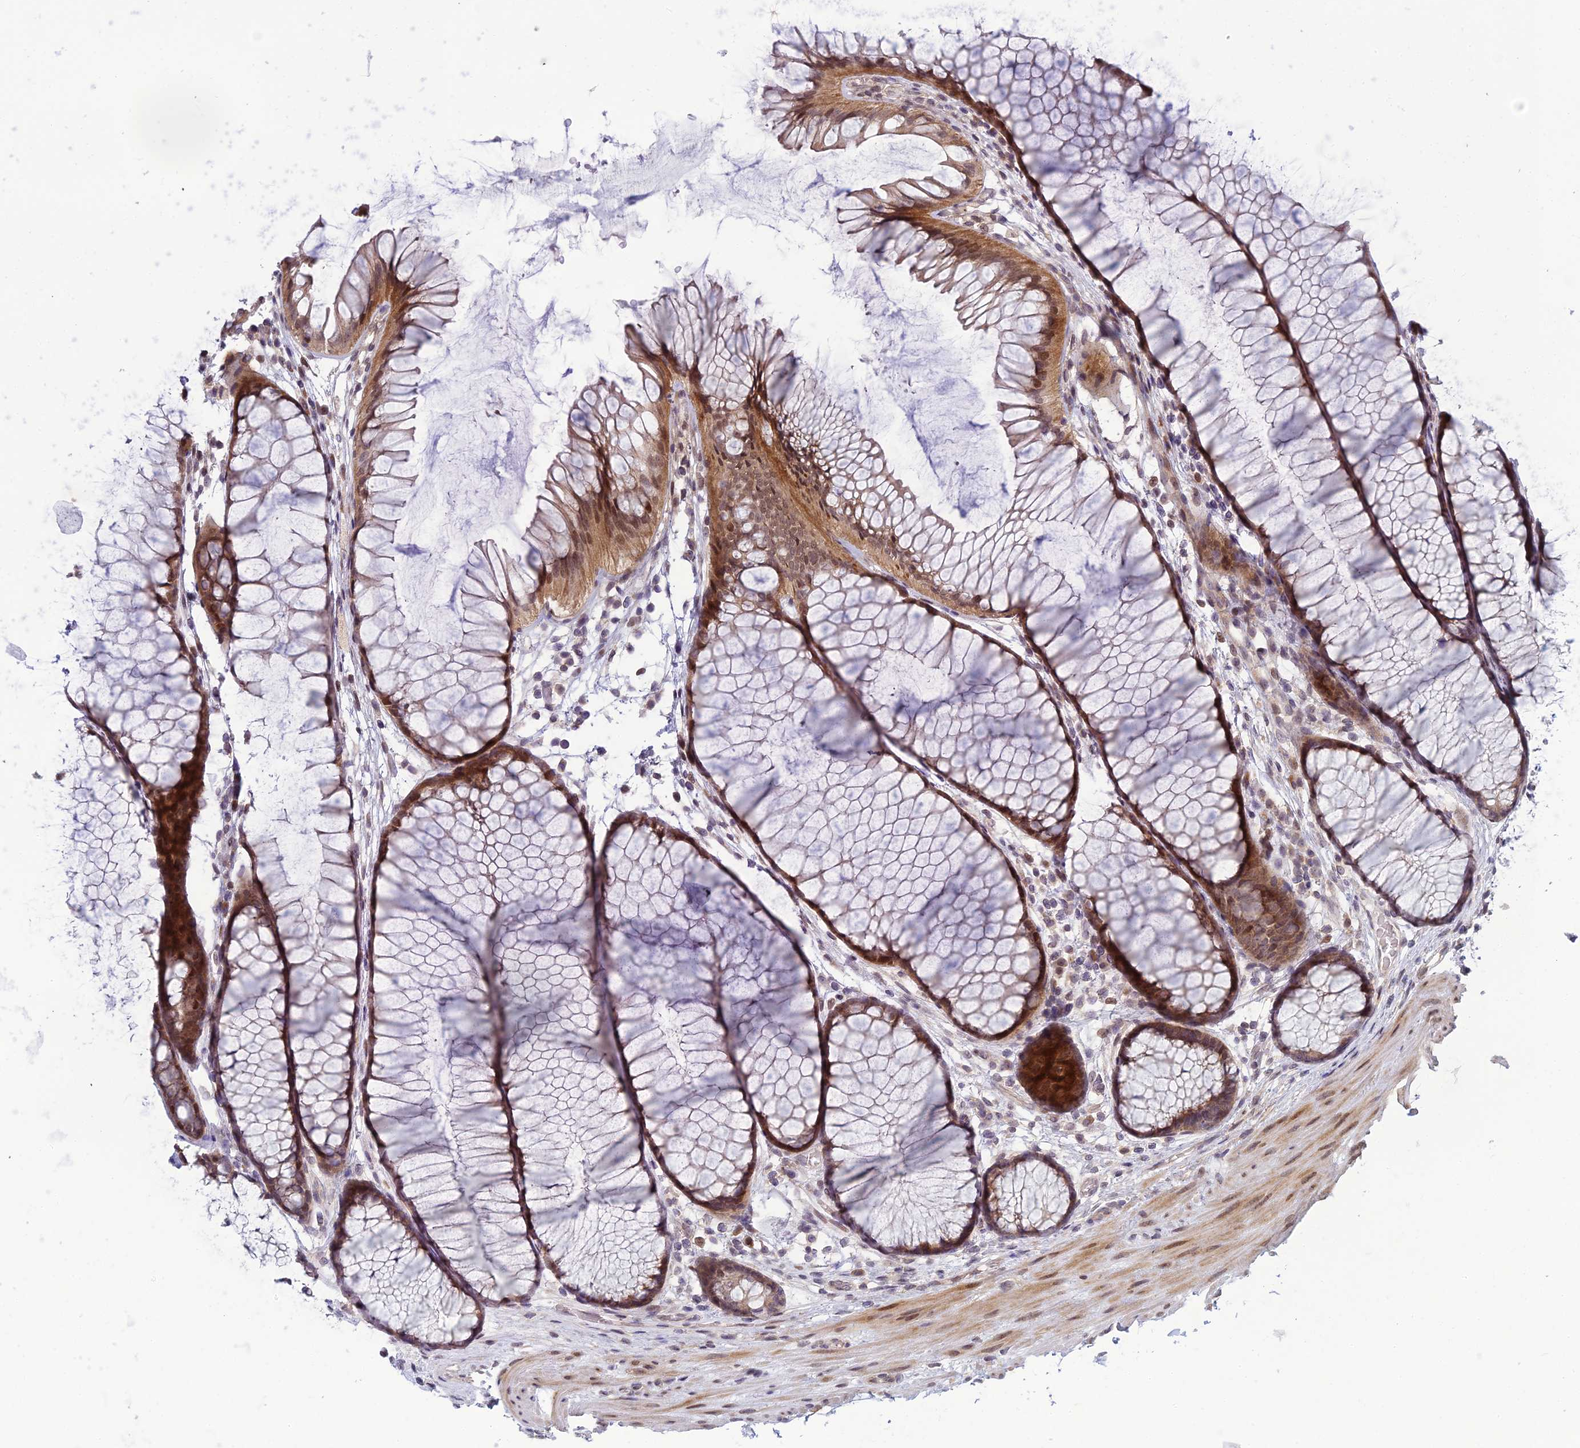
{"staining": {"intensity": "moderate", "quantity": ">75%", "location": "cytoplasmic/membranous"}, "tissue": "colon", "cell_type": "Glandular cells", "image_type": "normal", "snomed": [{"axis": "morphology", "description": "Normal tissue, NOS"}, {"axis": "topography", "description": "Colon"}], "caption": "A photomicrograph showing moderate cytoplasmic/membranous positivity in about >75% of glandular cells in benign colon, as visualized by brown immunohistochemical staining.", "gene": "DTX2", "patient": {"sex": "female", "age": 82}}